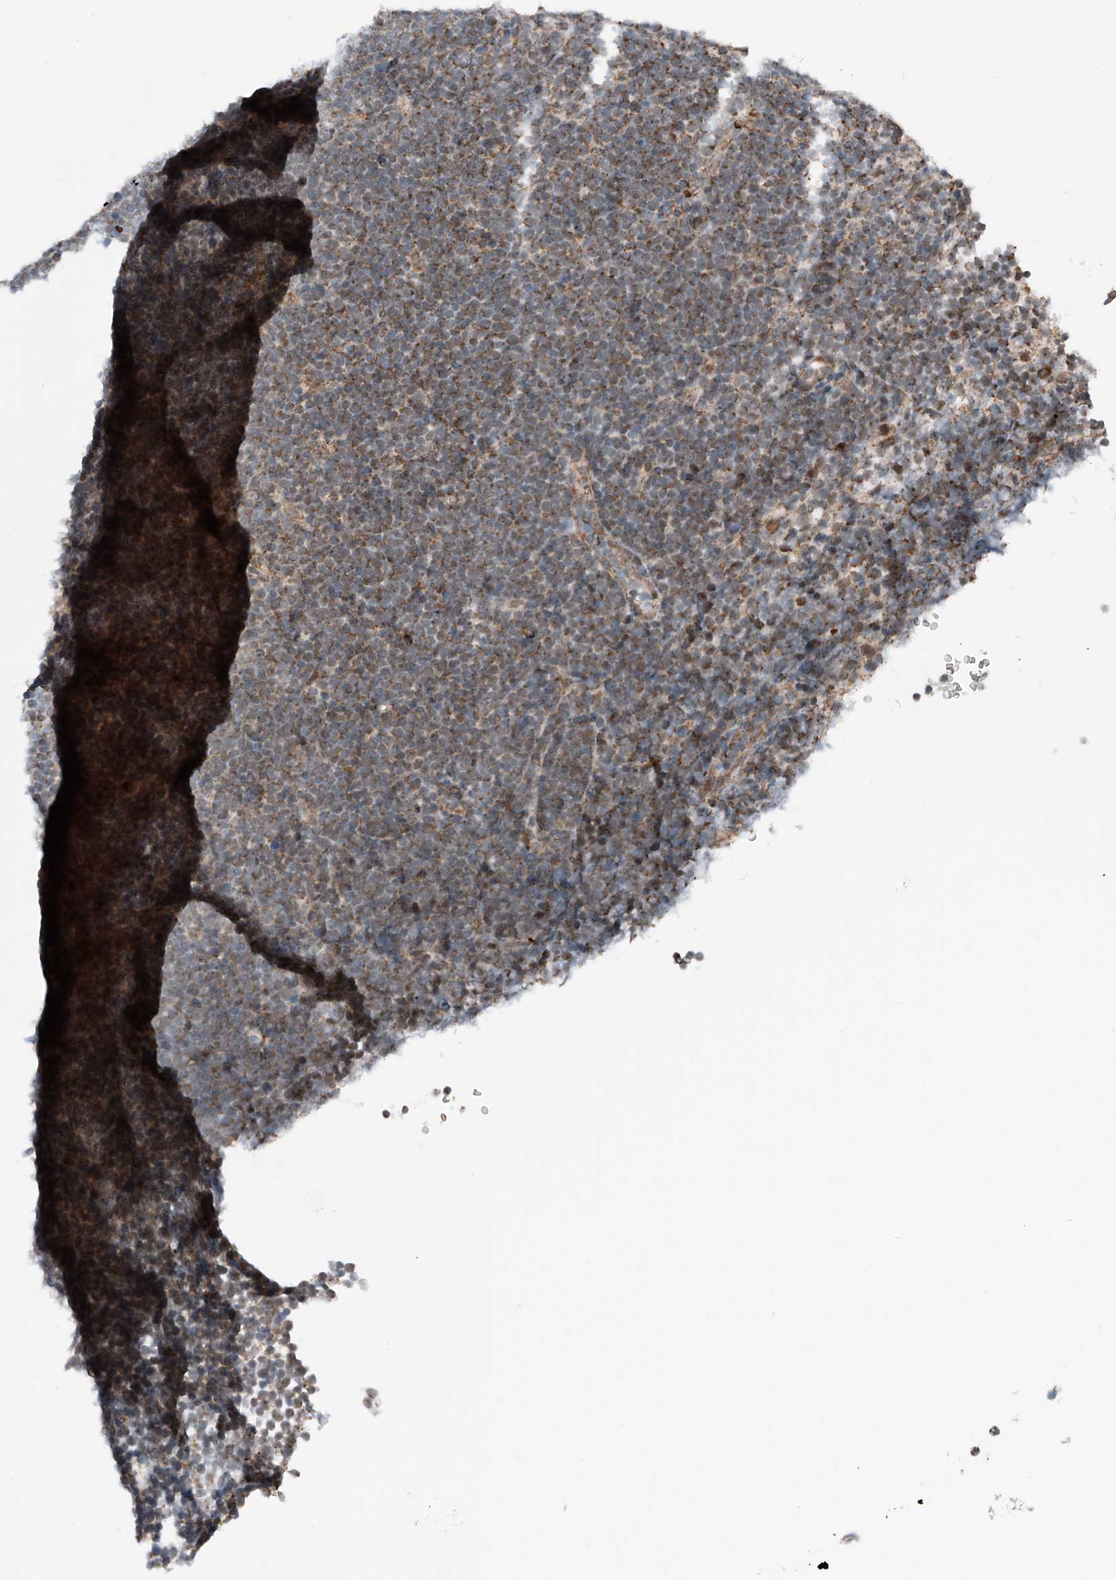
{"staining": {"intensity": "moderate", "quantity": "25%-75%", "location": "cytoplasmic/membranous"}, "tissue": "lymphoma", "cell_type": "Tumor cells", "image_type": "cancer", "snomed": [{"axis": "morphology", "description": "Malignant lymphoma, non-Hodgkin's type, High grade"}, {"axis": "topography", "description": "Lymph node"}], "caption": "Immunohistochemical staining of human lymphoma exhibits moderate cytoplasmic/membranous protein positivity in approximately 25%-75% of tumor cells. (Stains: DAB (3,3'-diaminobenzidine) in brown, nuclei in blue, Microscopy: brightfield microscopy at high magnification).", "gene": "ZSCAN29", "patient": {"sex": "male", "age": 13}}